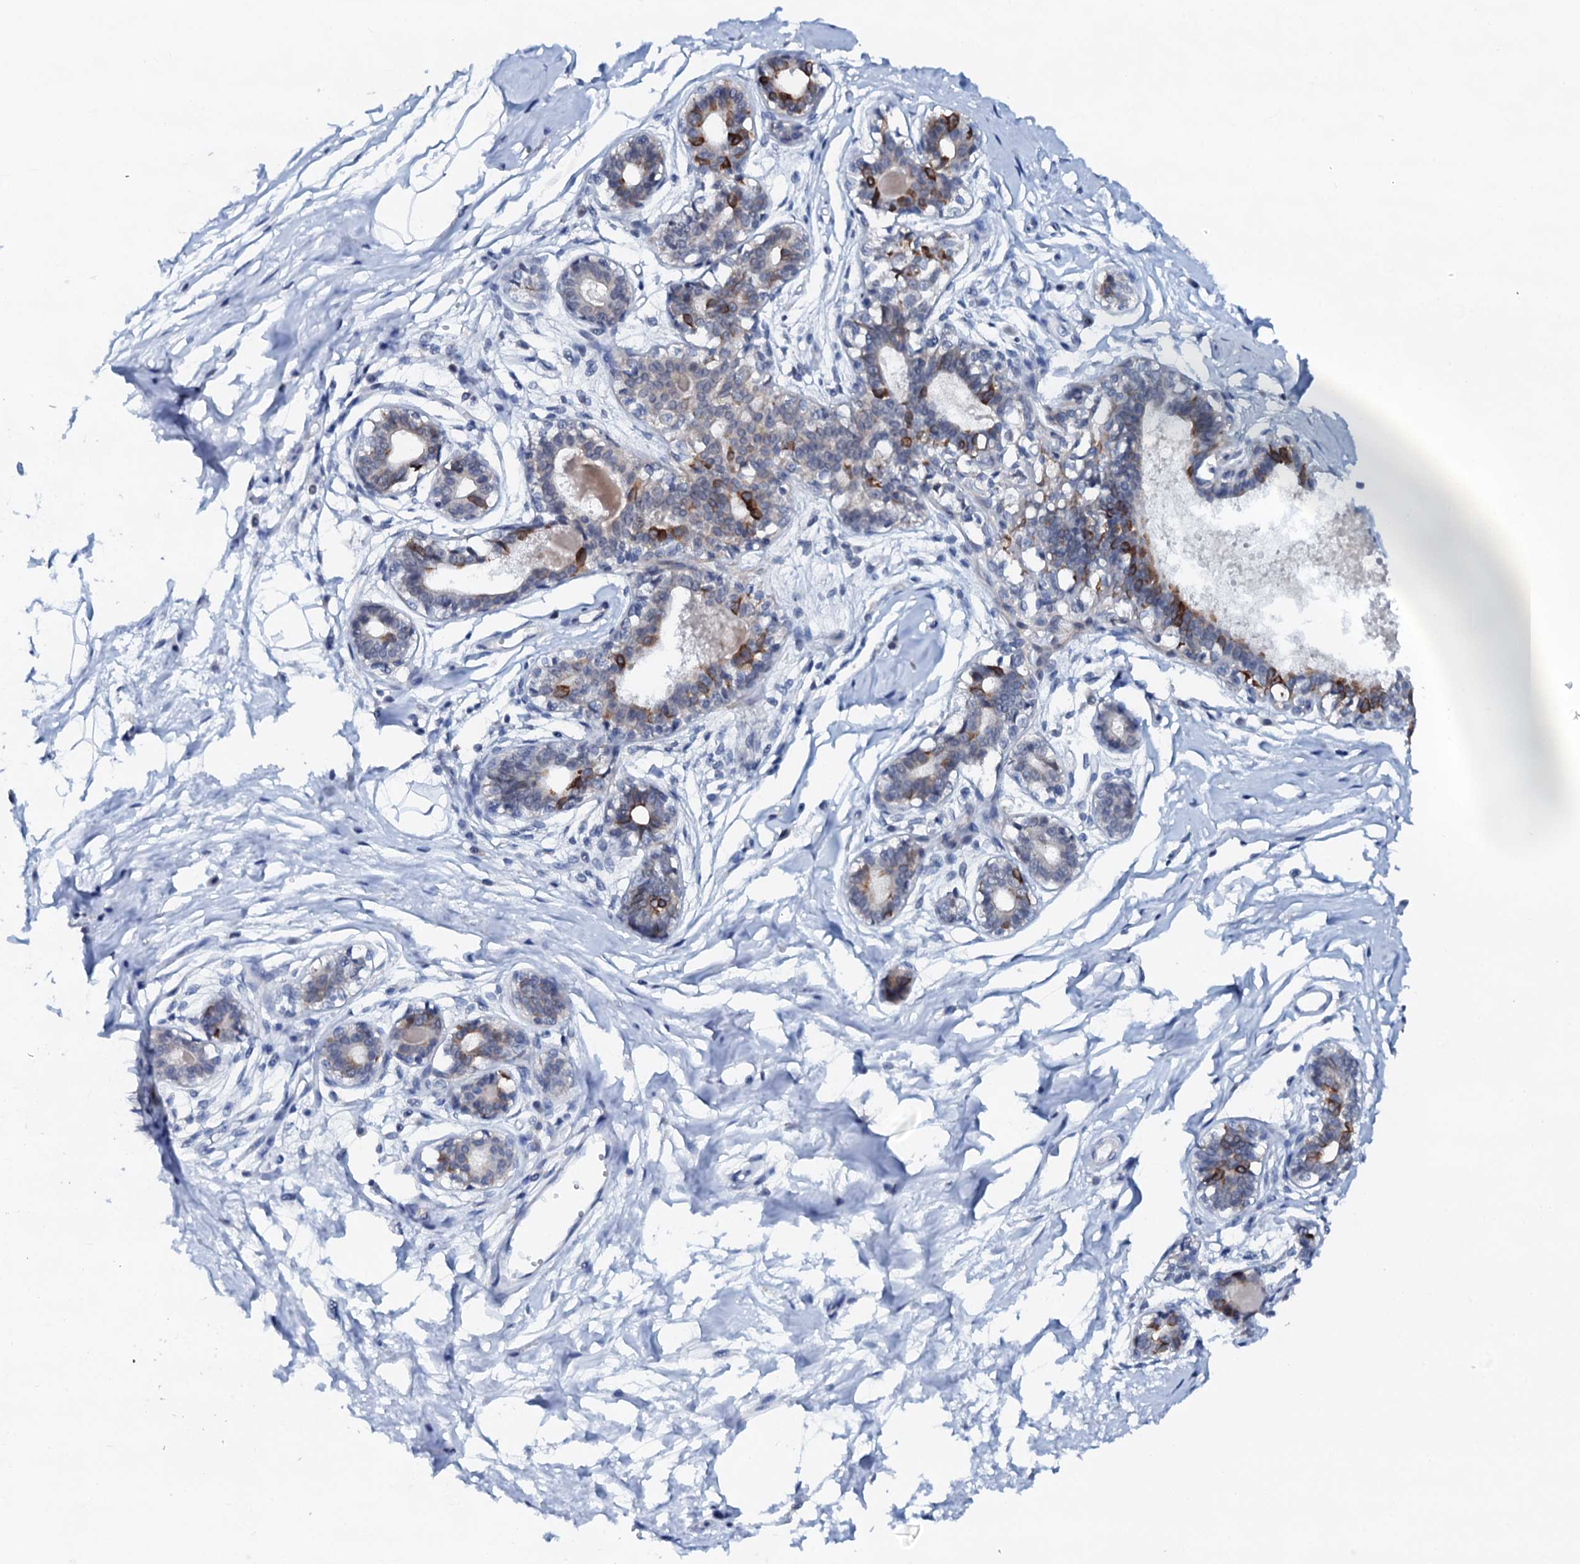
{"staining": {"intensity": "negative", "quantity": "none", "location": "none"}, "tissue": "breast", "cell_type": "Adipocytes", "image_type": "normal", "snomed": [{"axis": "morphology", "description": "Normal tissue, NOS"}, {"axis": "topography", "description": "Breast"}], "caption": "An IHC histopathology image of normal breast is shown. There is no staining in adipocytes of breast. The staining is performed using DAB (3,3'-diaminobenzidine) brown chromogen with nuclei counter-stained in using hematoxylin.", "gene": "SNTA1", "patient": {"sex": "female", "age": 45}}